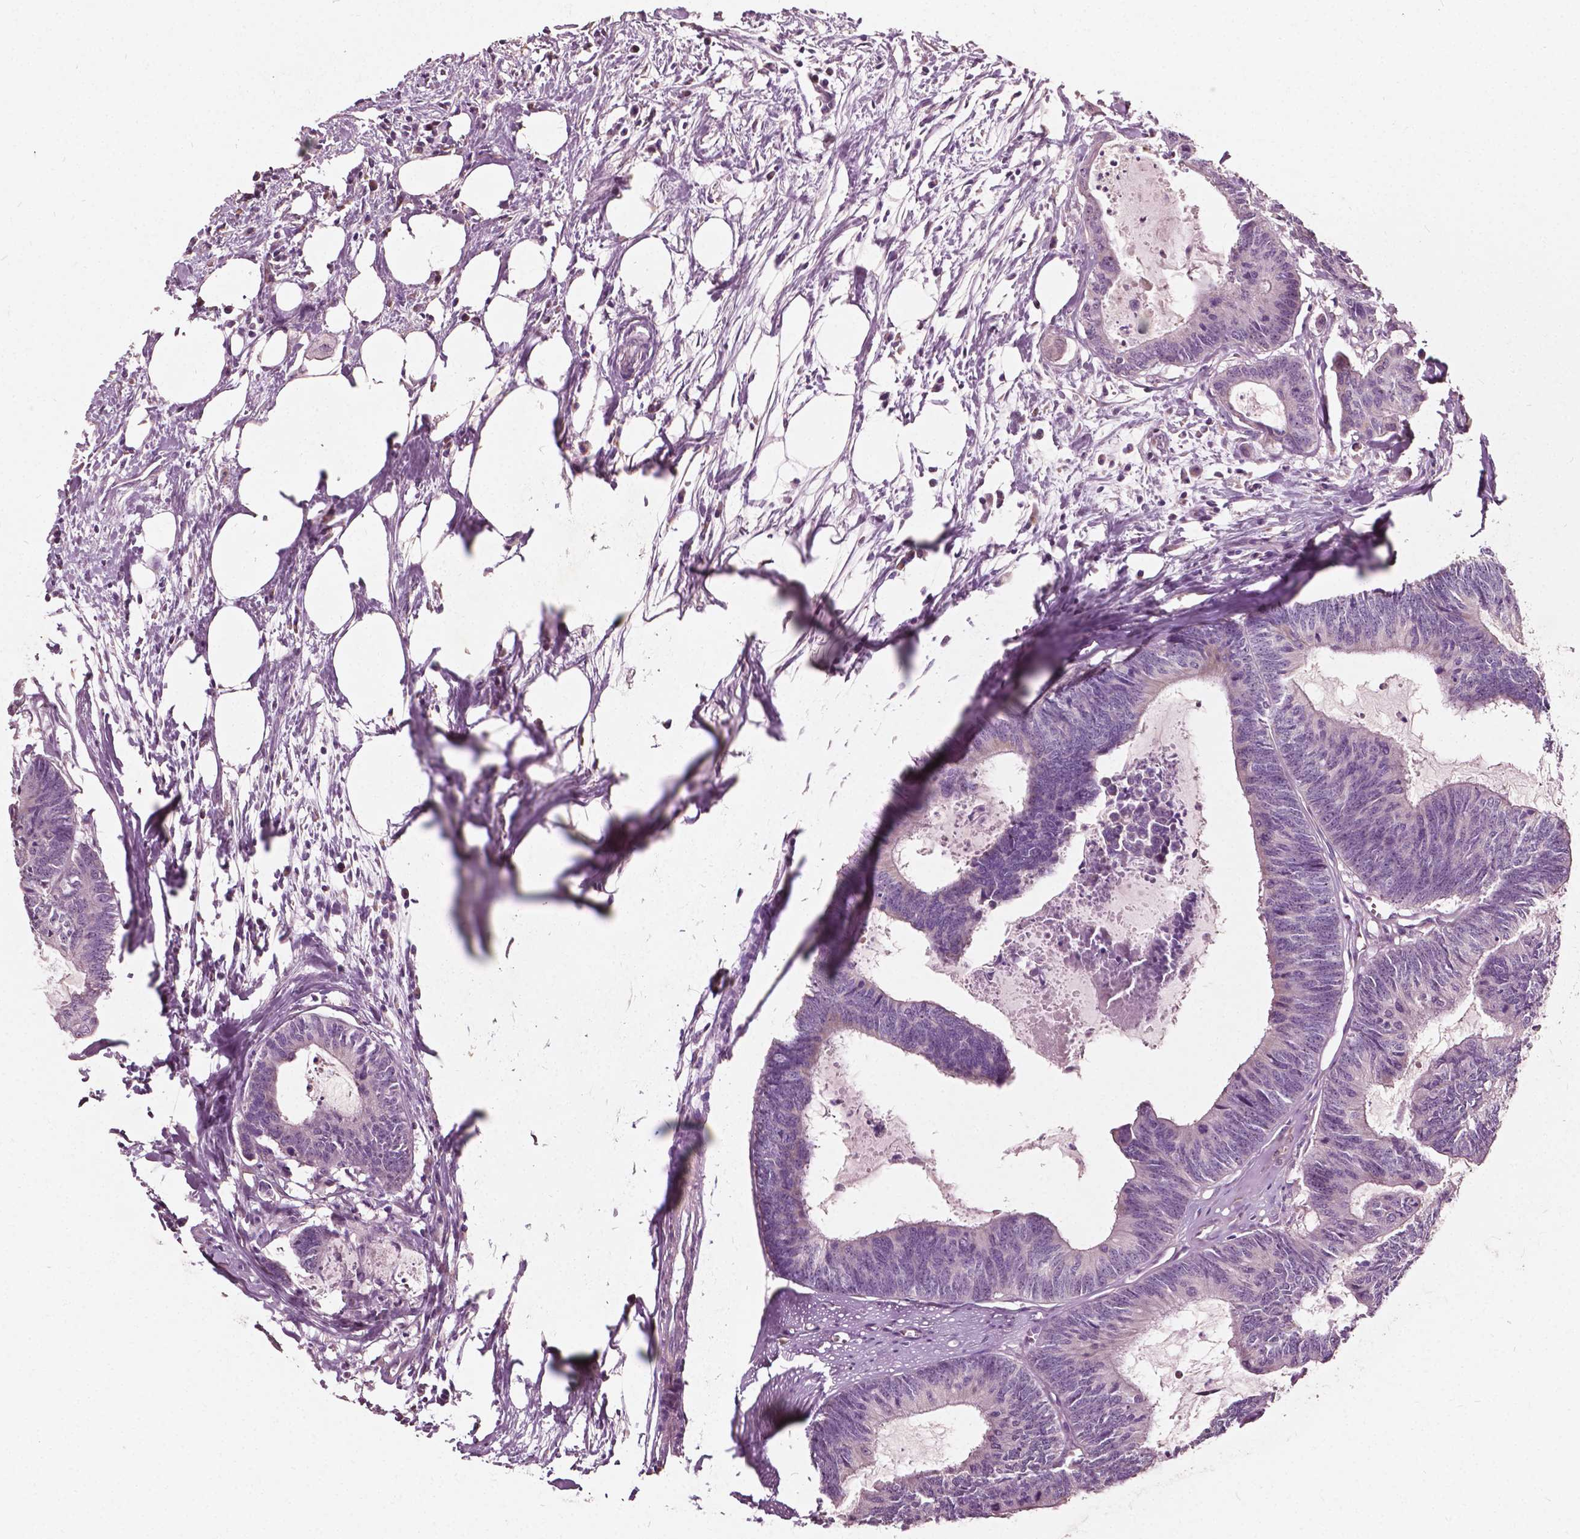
{"staining": {"intensity": "negative", "quantity": "none", "location": "none"}, "tissue": "colorectal cancer", "cell_type": "Tumor cells", "image_type": "cancer", "snomed": [{"axis": "morphology", "description": "Adenocarcinoma, NOS"}, {"axis": "topography", "description": "Colon"}, {"axis": "topography", "description": "Rectum"}], "caption": "This micrograph is of colorectal cancer (adenocarcinoma) stained with immunohistochemistry (IHC) to label a protein in brown with the nuclei are counter-stained blue. There is no expression in tumor cells.", "gene": "ODF3L2", "patient": {"sex": "male", "age": 57}}